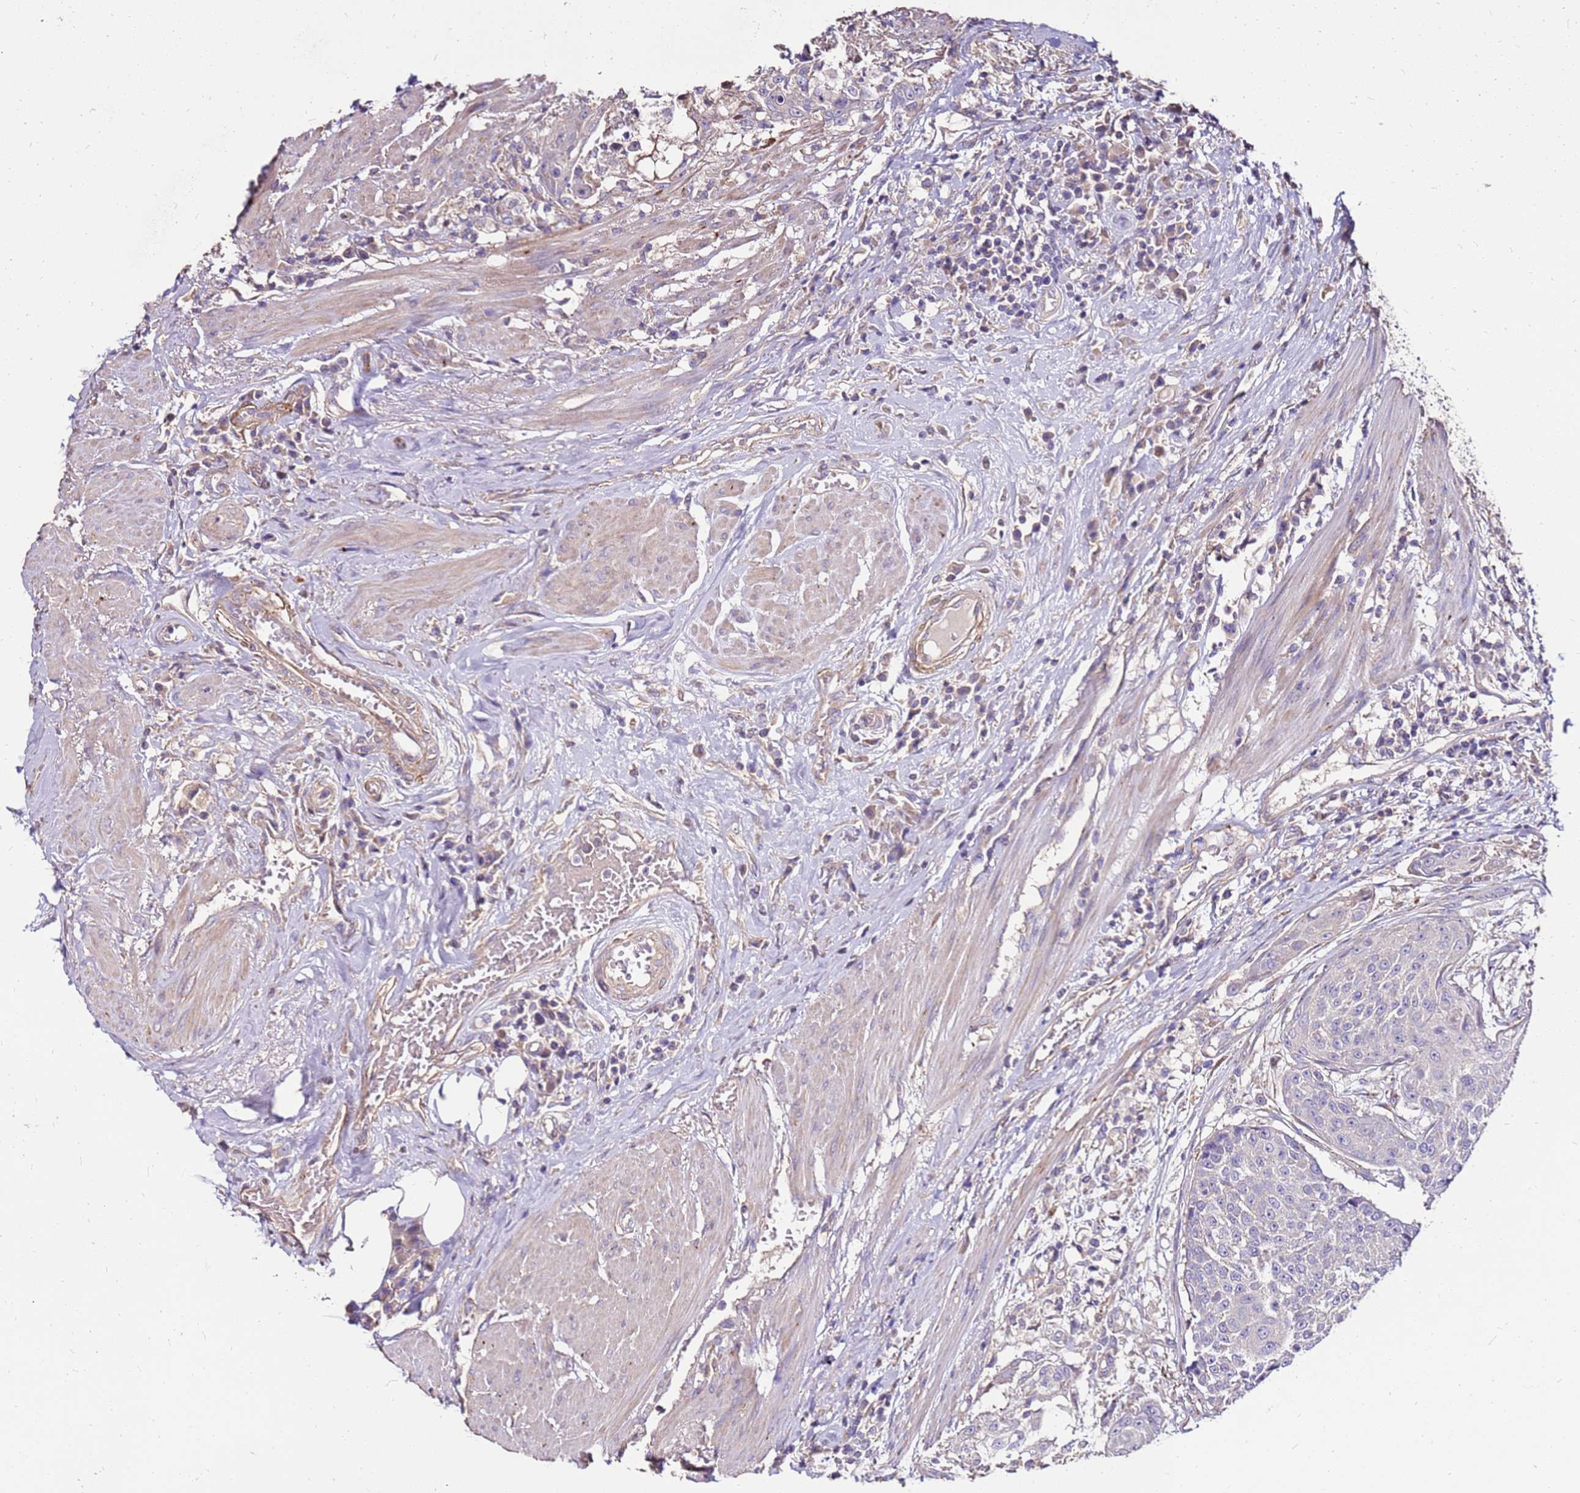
{"staining": {"intensity": "negative", "quantity": "none", "location": "none"}, "tissue": "urothelial cancer", "cell_type": "Tumor cells", "image_type": "cancer", "snomed": [{"axis": "morphology", "description": "Urothelial carcinoma, High grade"}, {"axis": "topography", "description": "Urinary bladder"}], "caption": "A photomicrograph of urothelial cancer stained for a protein reveals no brown staining in tumor cells. (Stains: DAB immunohistochemistry (IHC) with hematoxylin counter stain, Microscopy: brightfield microscopy at high magnification).", "gene": "EXD3", "patient": {"sex": "female", "age": 63}}